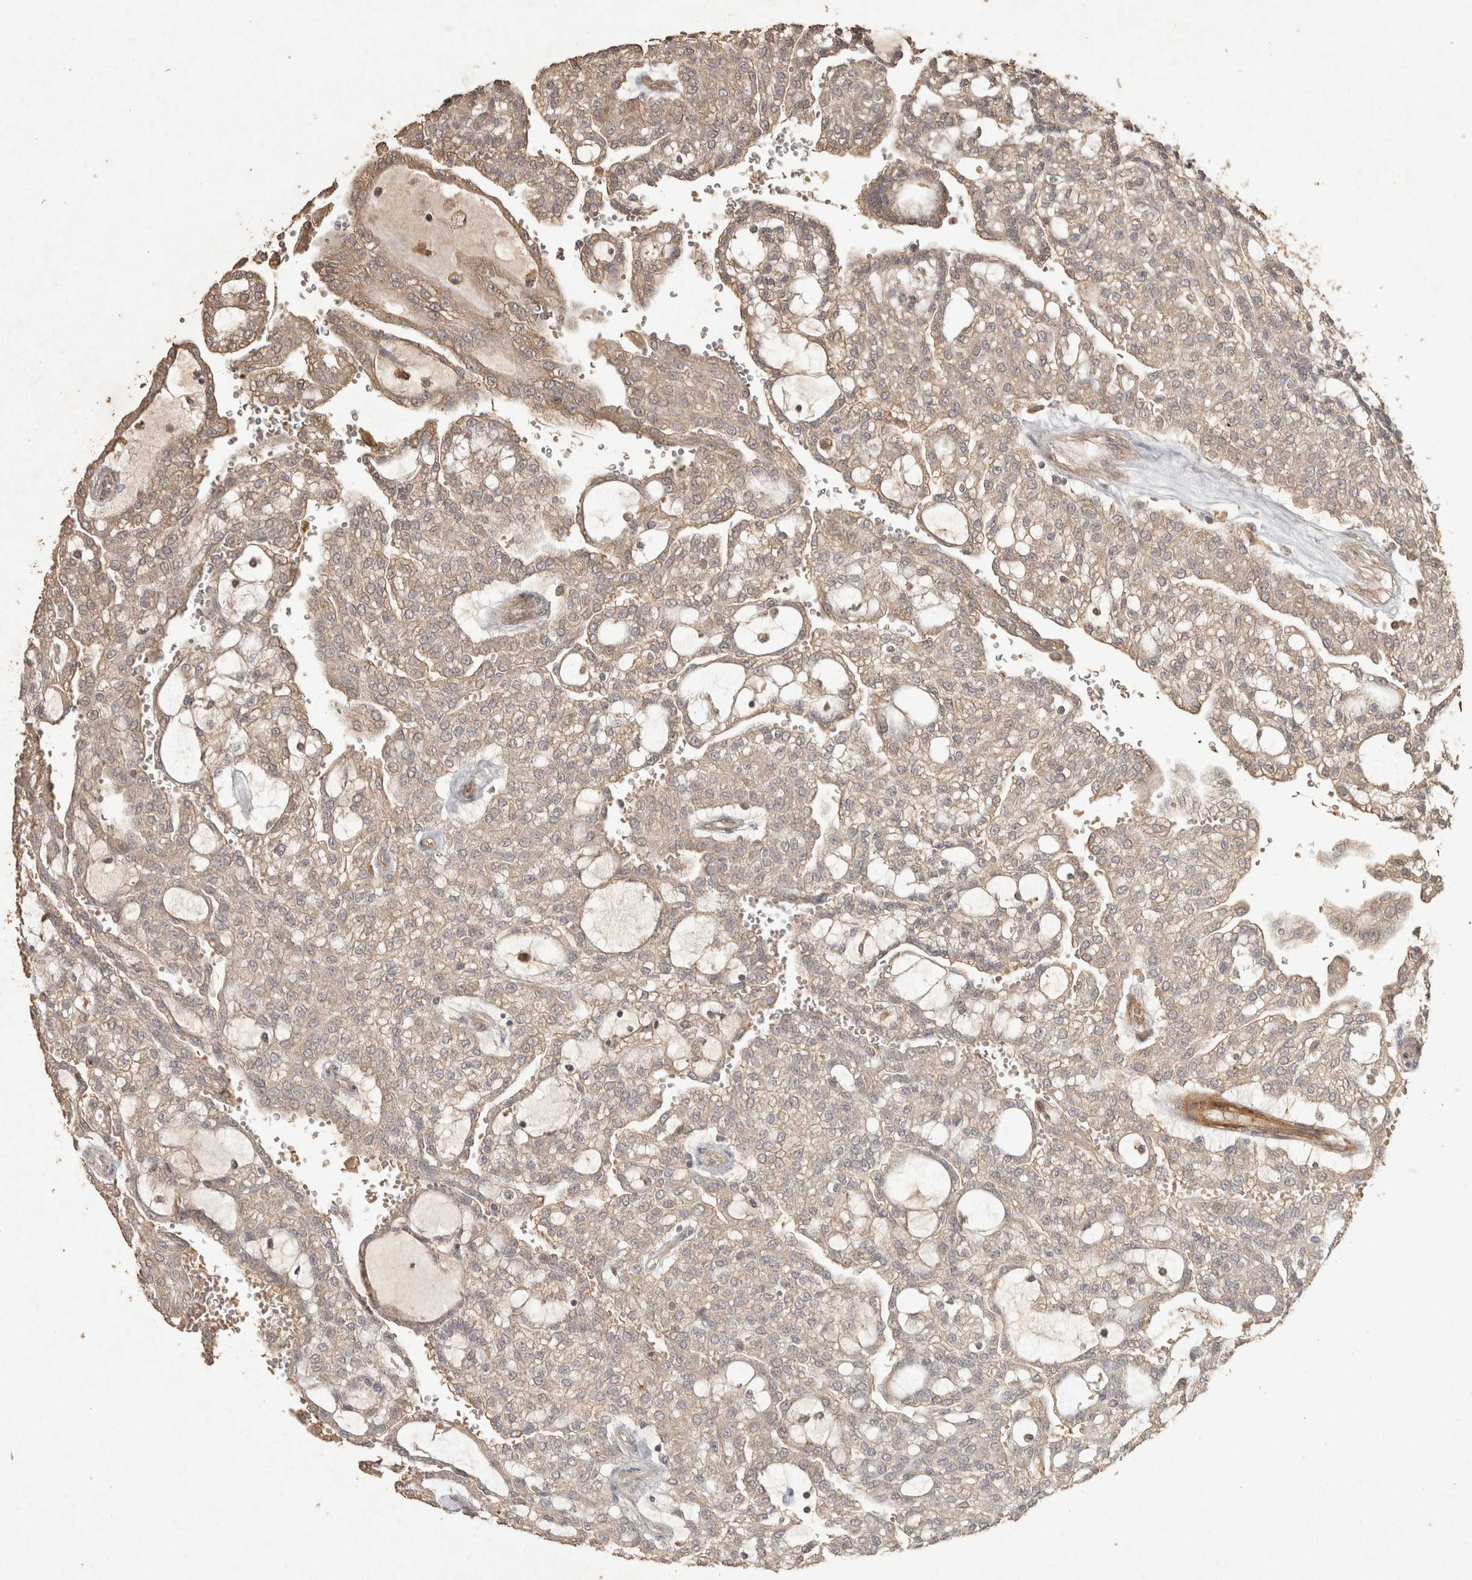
{"staining": {"intensity": "weak", "quantity": ">75%", "location": "cytoplasmic/membranous"}, "tissue": "renal cancer", "cell_type": "Tumor cells", "image_type": "cancer", "snomed": [{"axis": "morphology", "description": "Adenocarcinoma, NOS"}, {"axis": "topography", "description": "Kidney"}], "caption": "Protein expression by immunohistochemistry exhibits weak cytoplasmic/membranous expression in about >75% of tumor cells in renal cancer (adenocarcinoma).", "gene": "OSTN", "patient": {"sex": "male", "age": 63}}